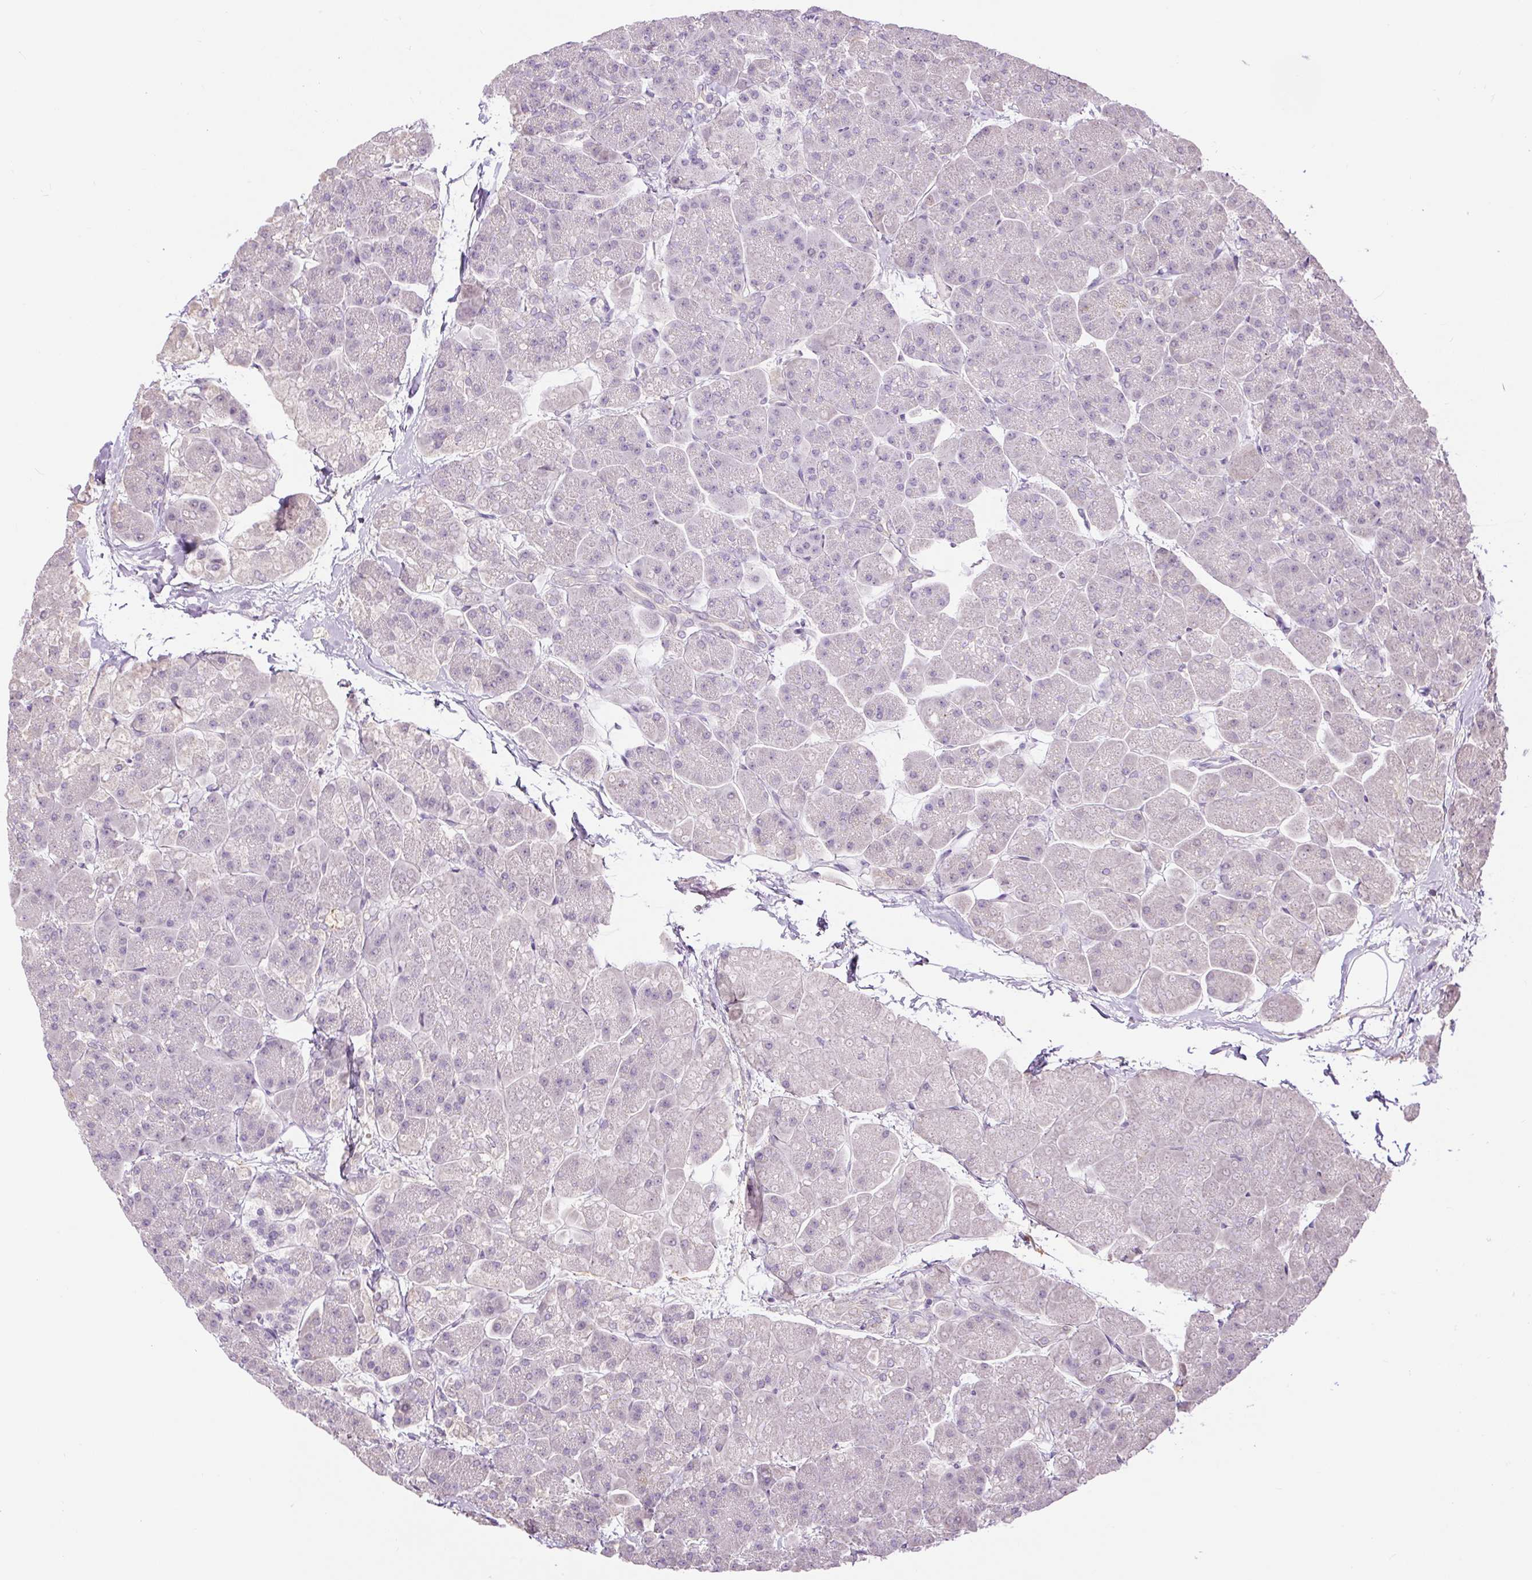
{"staining": {"intensity": "negative", "quantity": "none", "location": "none"}, "tissue": "pancreas", "cell_type": "Exocrine glandular cells", "image_type": "normal", "snomed": [{"axis": "morphology", "description": "Normal tissue, NOS"}, {"axis": "topography", "description": "Pancreas"}, {"axis": "topography", "description": "Peripheral nerve tissue"}], "caption": "IHC of benign human pancreas reveals no expression in exocrine glandular cells. (Immunohistochemistry (ihc), brightfield microscopy, high magnification).", "gene": "RACGAP1", "patient": {"sex": "male", "age": 54}}